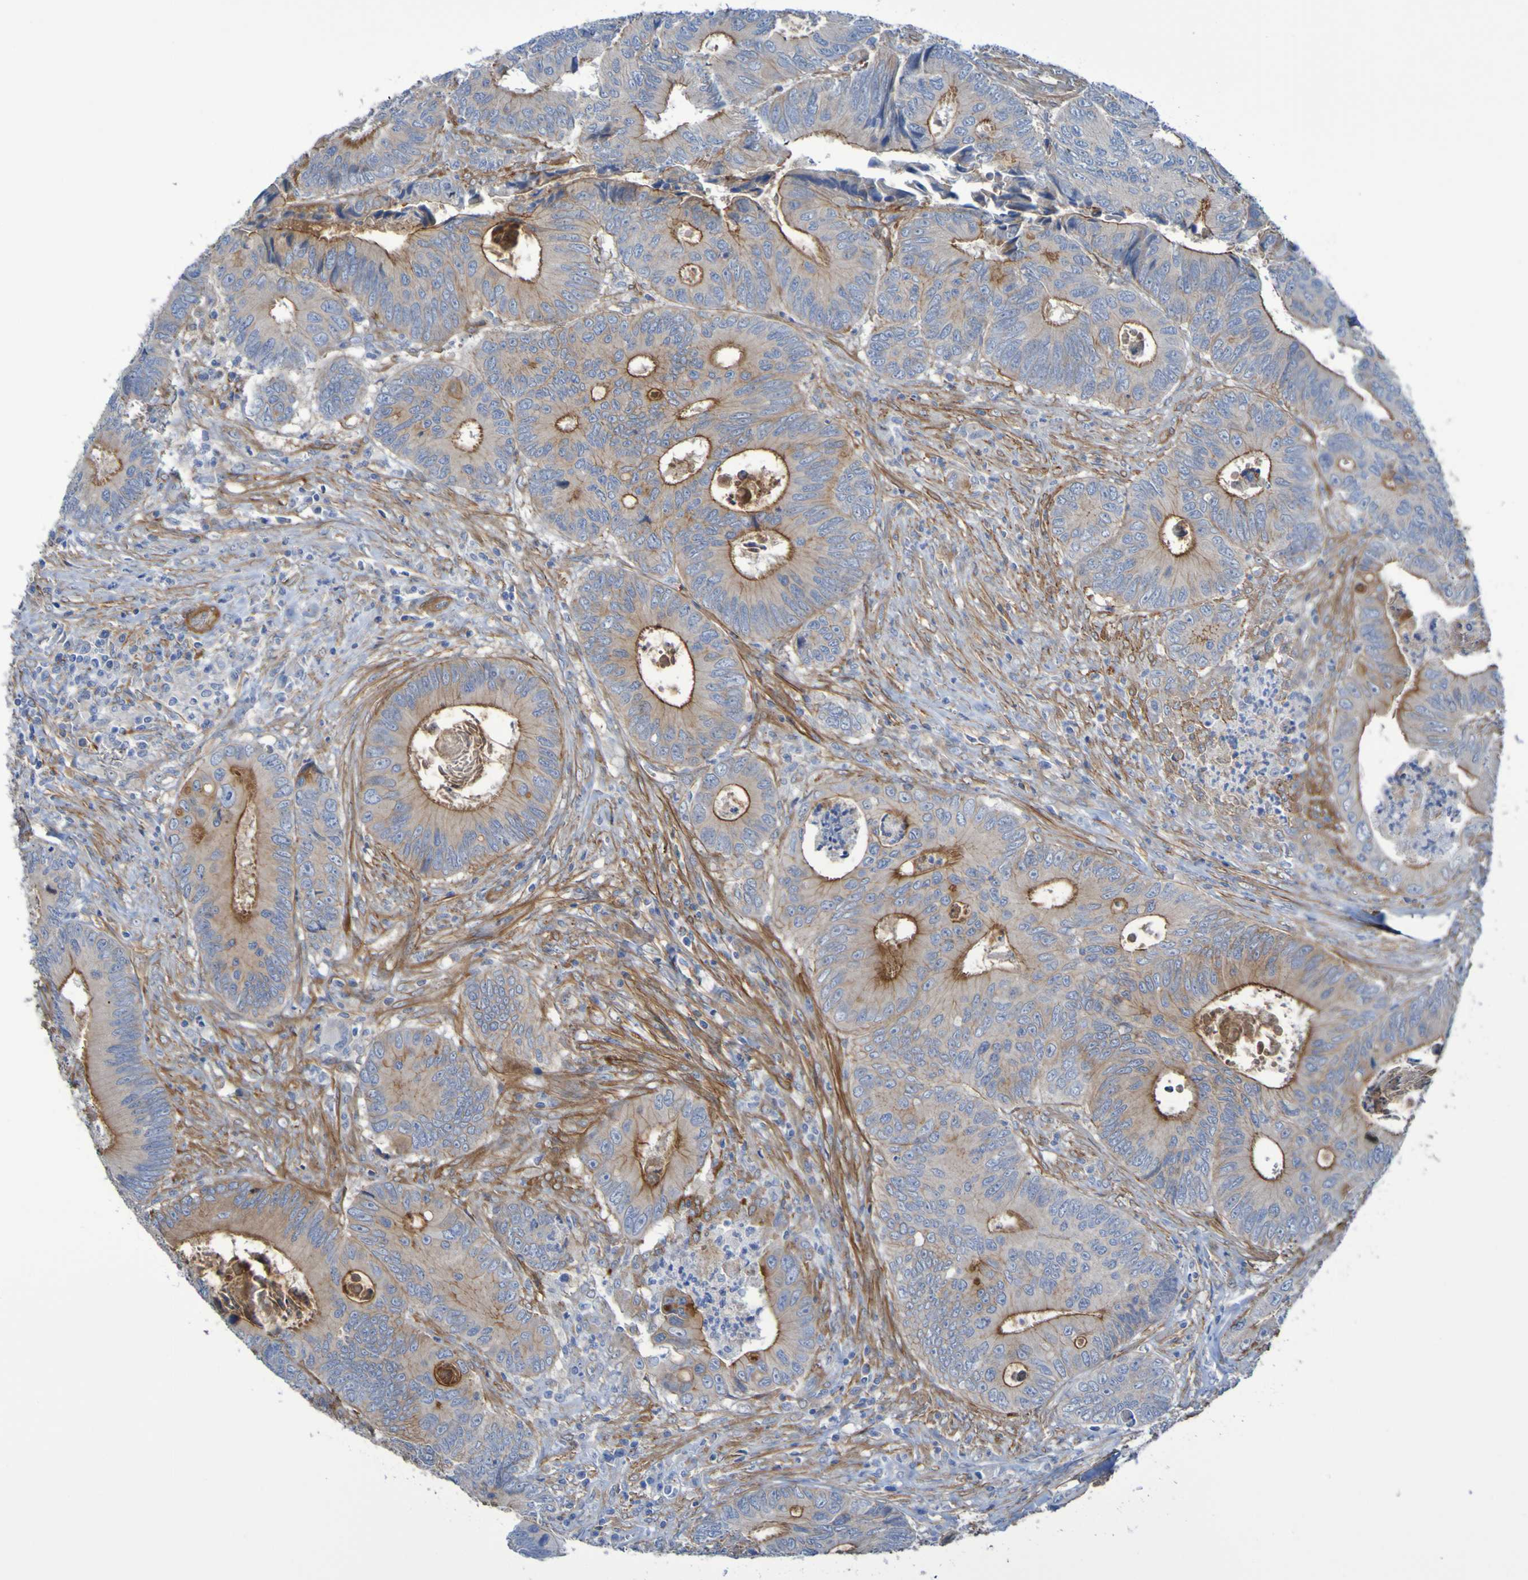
{"staining": {"intensity": "moderate", "quantity": "25%-75%", "location": "cytoplasmic/membranous"}, "tissue": "colorectal cancer", "cell_type": "Tumor cells", "image_type": "cancer", "snomed": [{"axis": "morphology", "description": "Inflammation, NOS"}, {"axis": "morphology", "description": "Adenocarcinoma, NOS"}, {"axis": "topography", "description": "Colon"}], "caption": "Colorectal cancer (adenocarcinoma) stained with DAB (3,3'-diaminobenzidine) IHC exhibits medium levels of moderate cytoplasmic/membranous expression in approximately 25%-75% of tumor cells.", "gene": "LPP", "patient": {"sex": "male", "age": 72}}